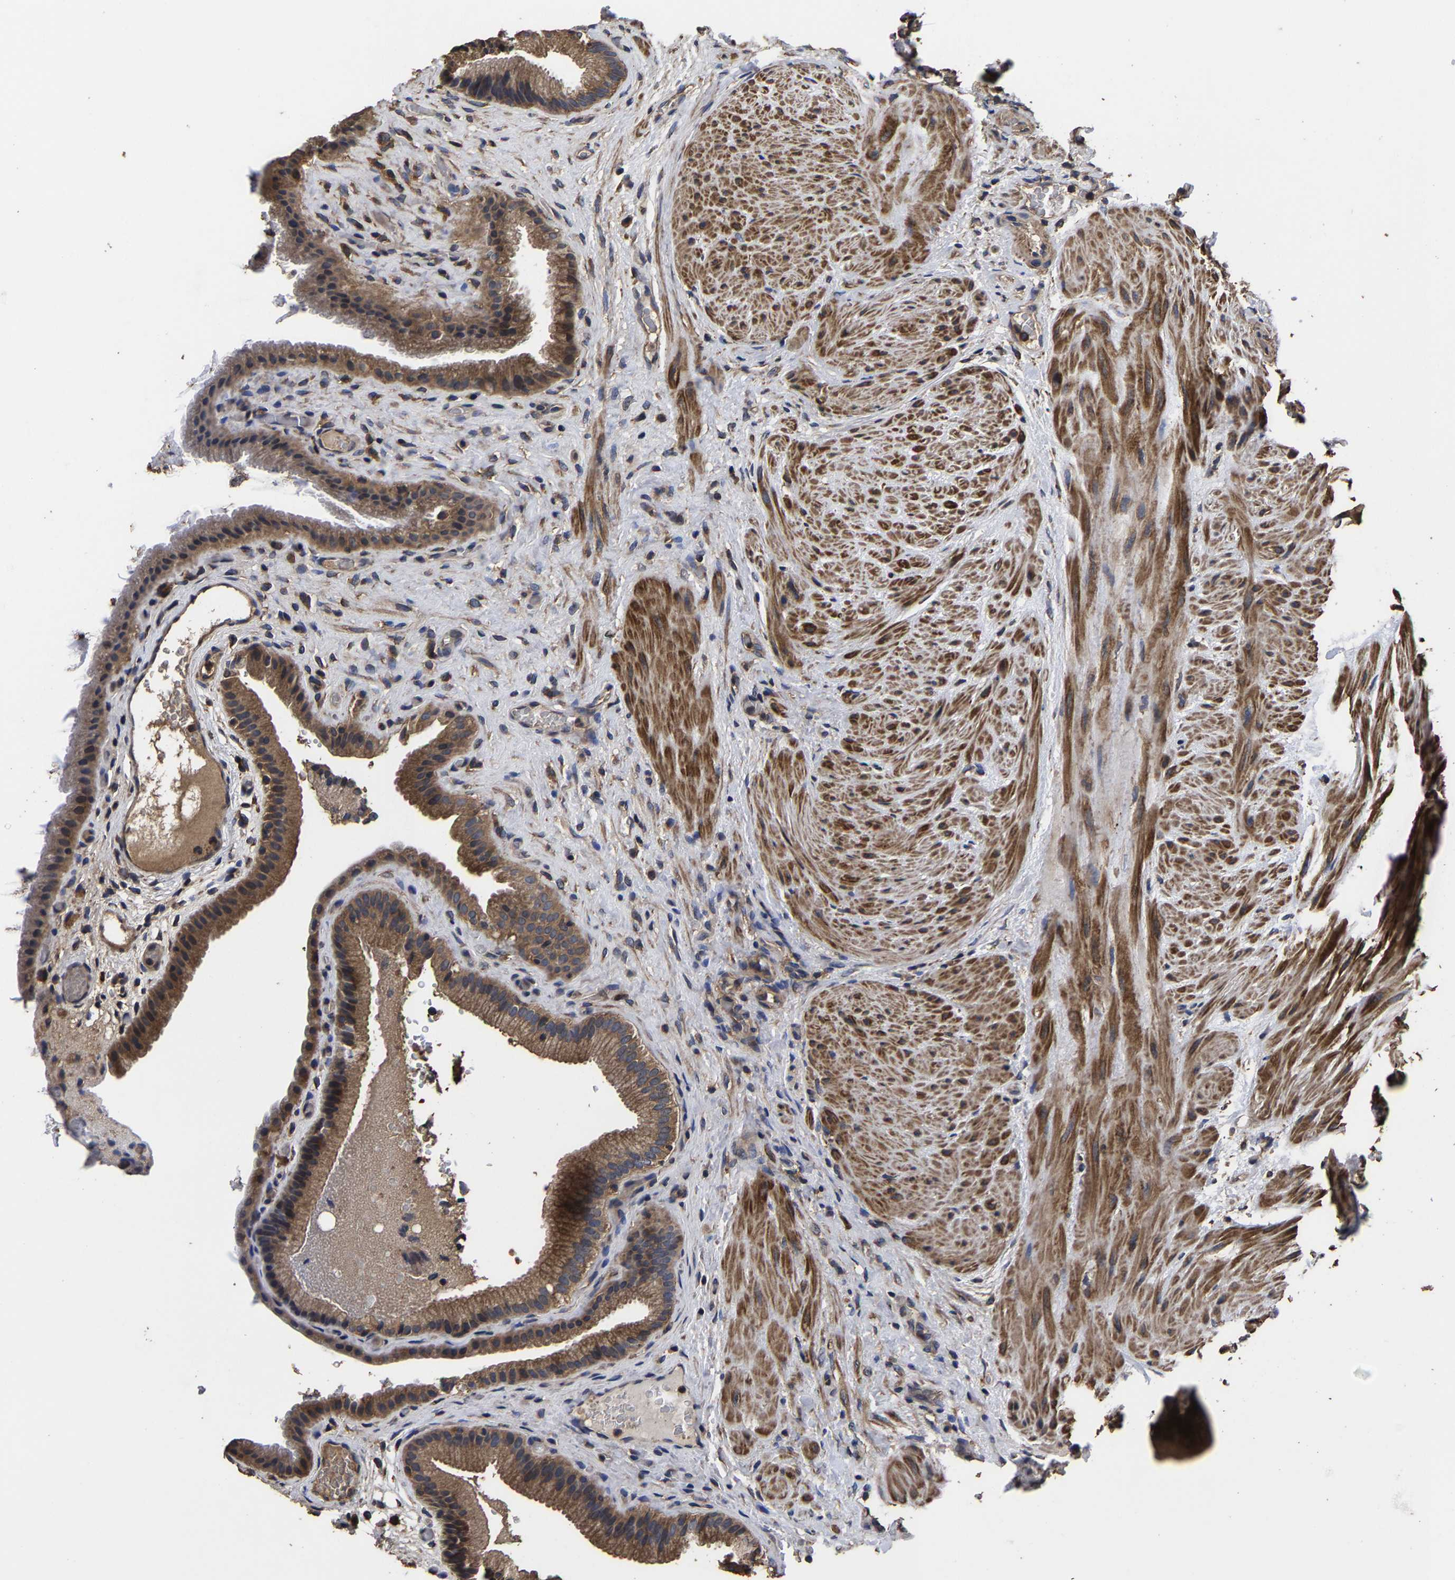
{"staining": {"intensity": "moderate", "quantity": ">75%", "location": "cytoplasmic/membranous"}, "tissue": "gallbladder", "cell_type": "Glandular cells", "image_type": "normal", "snomed": [{"axis": "morphology", "description": "Normal tissue, NOS"}, {"axis": "topography", "description": "Gallbladder"}], "caption": "An image of gallbladder stained for a protein demonstrates moderate cytoplasmic/membranous brown staining in glandular cells. (Brightfield microscopy of DAB IHC at high magnification).", "gene": "ITCH", "patient": {"sex": "male", "age": 49}}